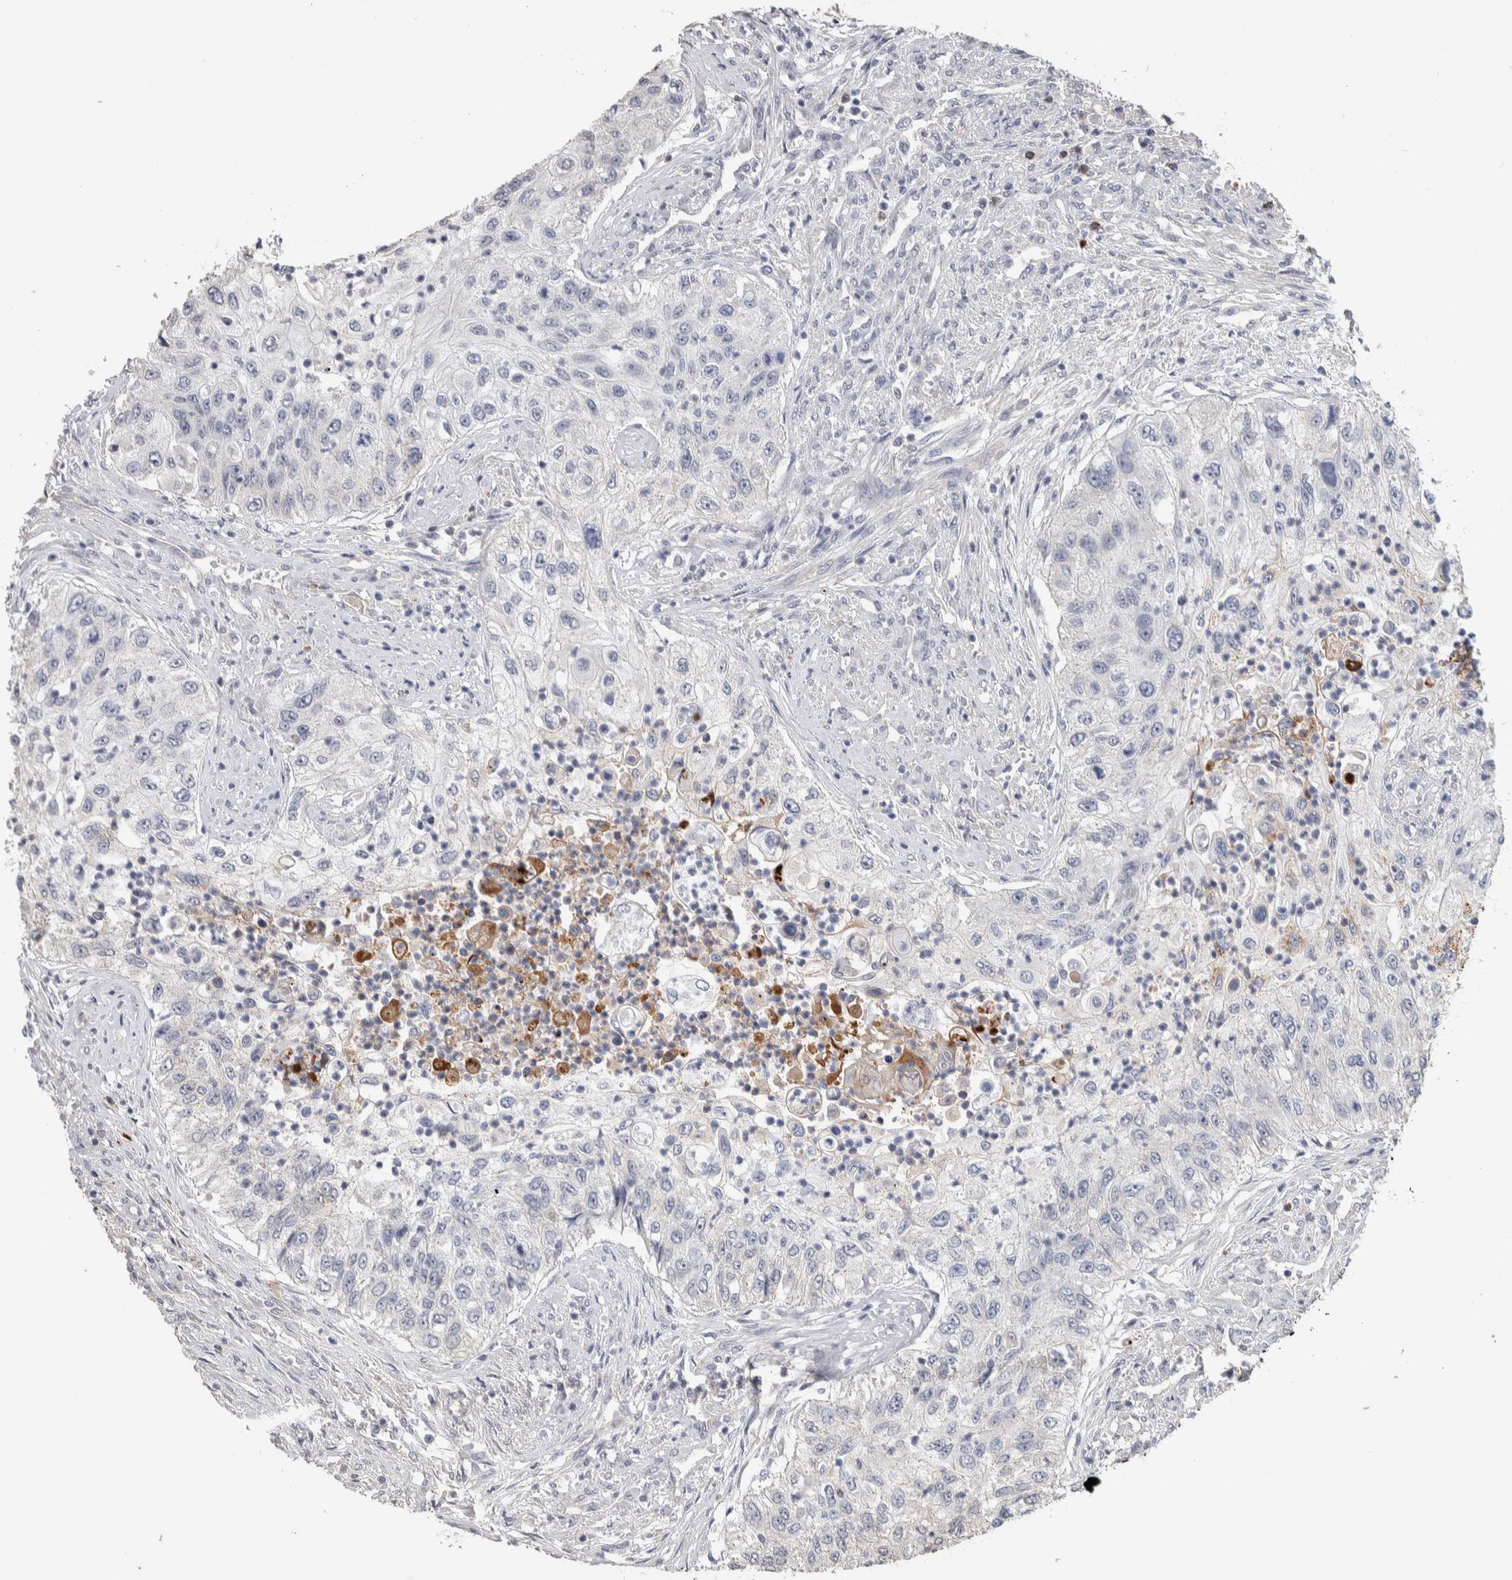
{"staining": {"intensity": "negative", "quantity": "none", "location": "none"}, "tissue": "urothelial cancer", "cell_type": "Tumor cells", "image_type": "cancer", "snomed": [{"axis": "morphology", "description": "Urothelial carcinoma, High grade"}, {"axis": "topography", "description": "Urinary bladder"}], "caption": "High magnification brightfield microscopy of urothelial carcinoma (high-grade) stained with DAB (3,3'-diaminobenzidine) (brown) and counterstained with hematoxylin (blue): tumor cells show no significant positivity.", "gene": "TMEM102", "patient": {"sex": "female", "age": 60}}